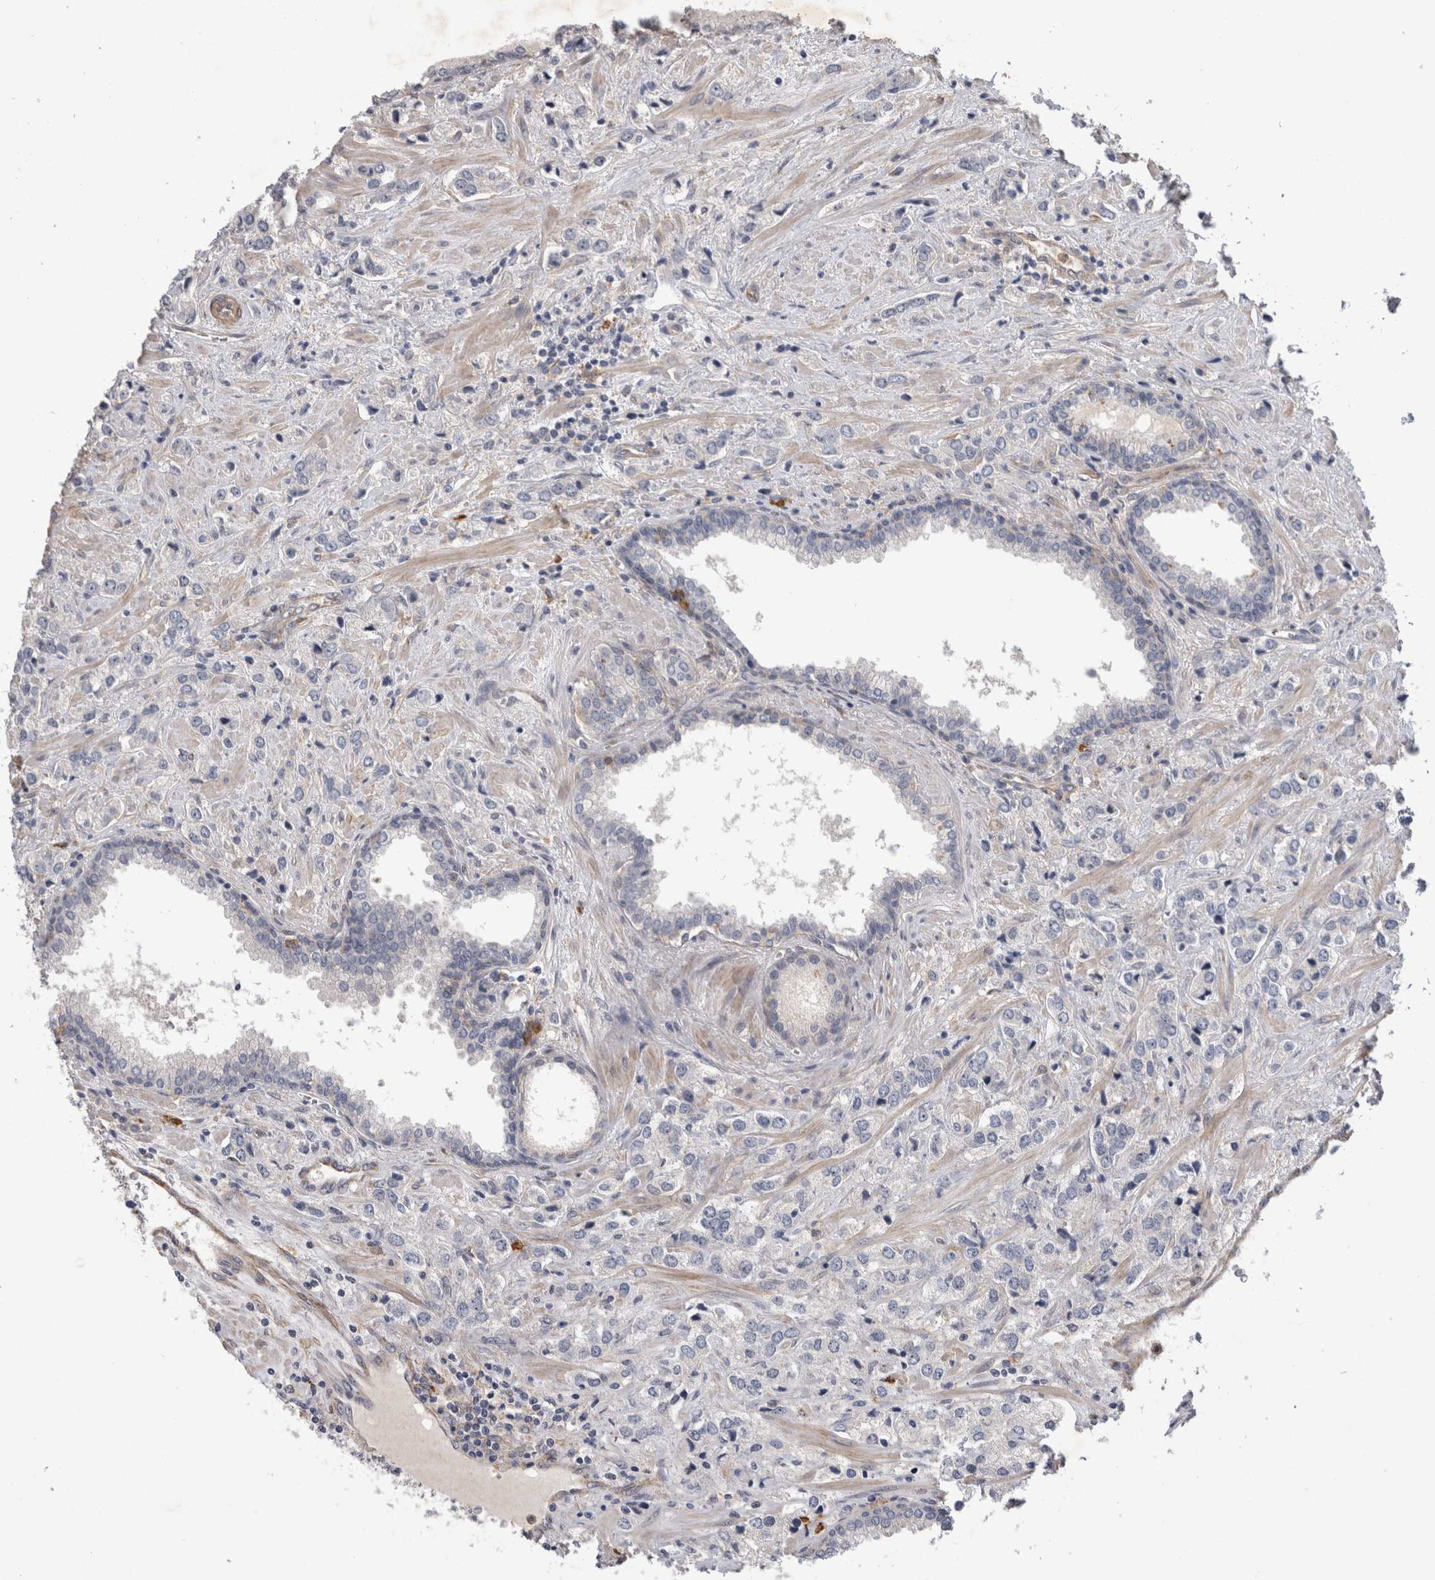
{"staining": {"intensity": "negative", "quantity": "none", "location": "none"}, "tissue": "prostate cancer", "cell_type": "Tumor cells", "image_type": "cancer", "snomed": [{"axis": "morphology", "description": "Adenocarcinoma, High grade"}, {"axis": "topography", "description": "Prostate"}], "caption": "The photomicrograph reveals no significant staining in tumor cells of prostate high-grade adenocarcinoma.", "gene": "ANKFY1", "patient": {"sex": "male", "age": 66}}